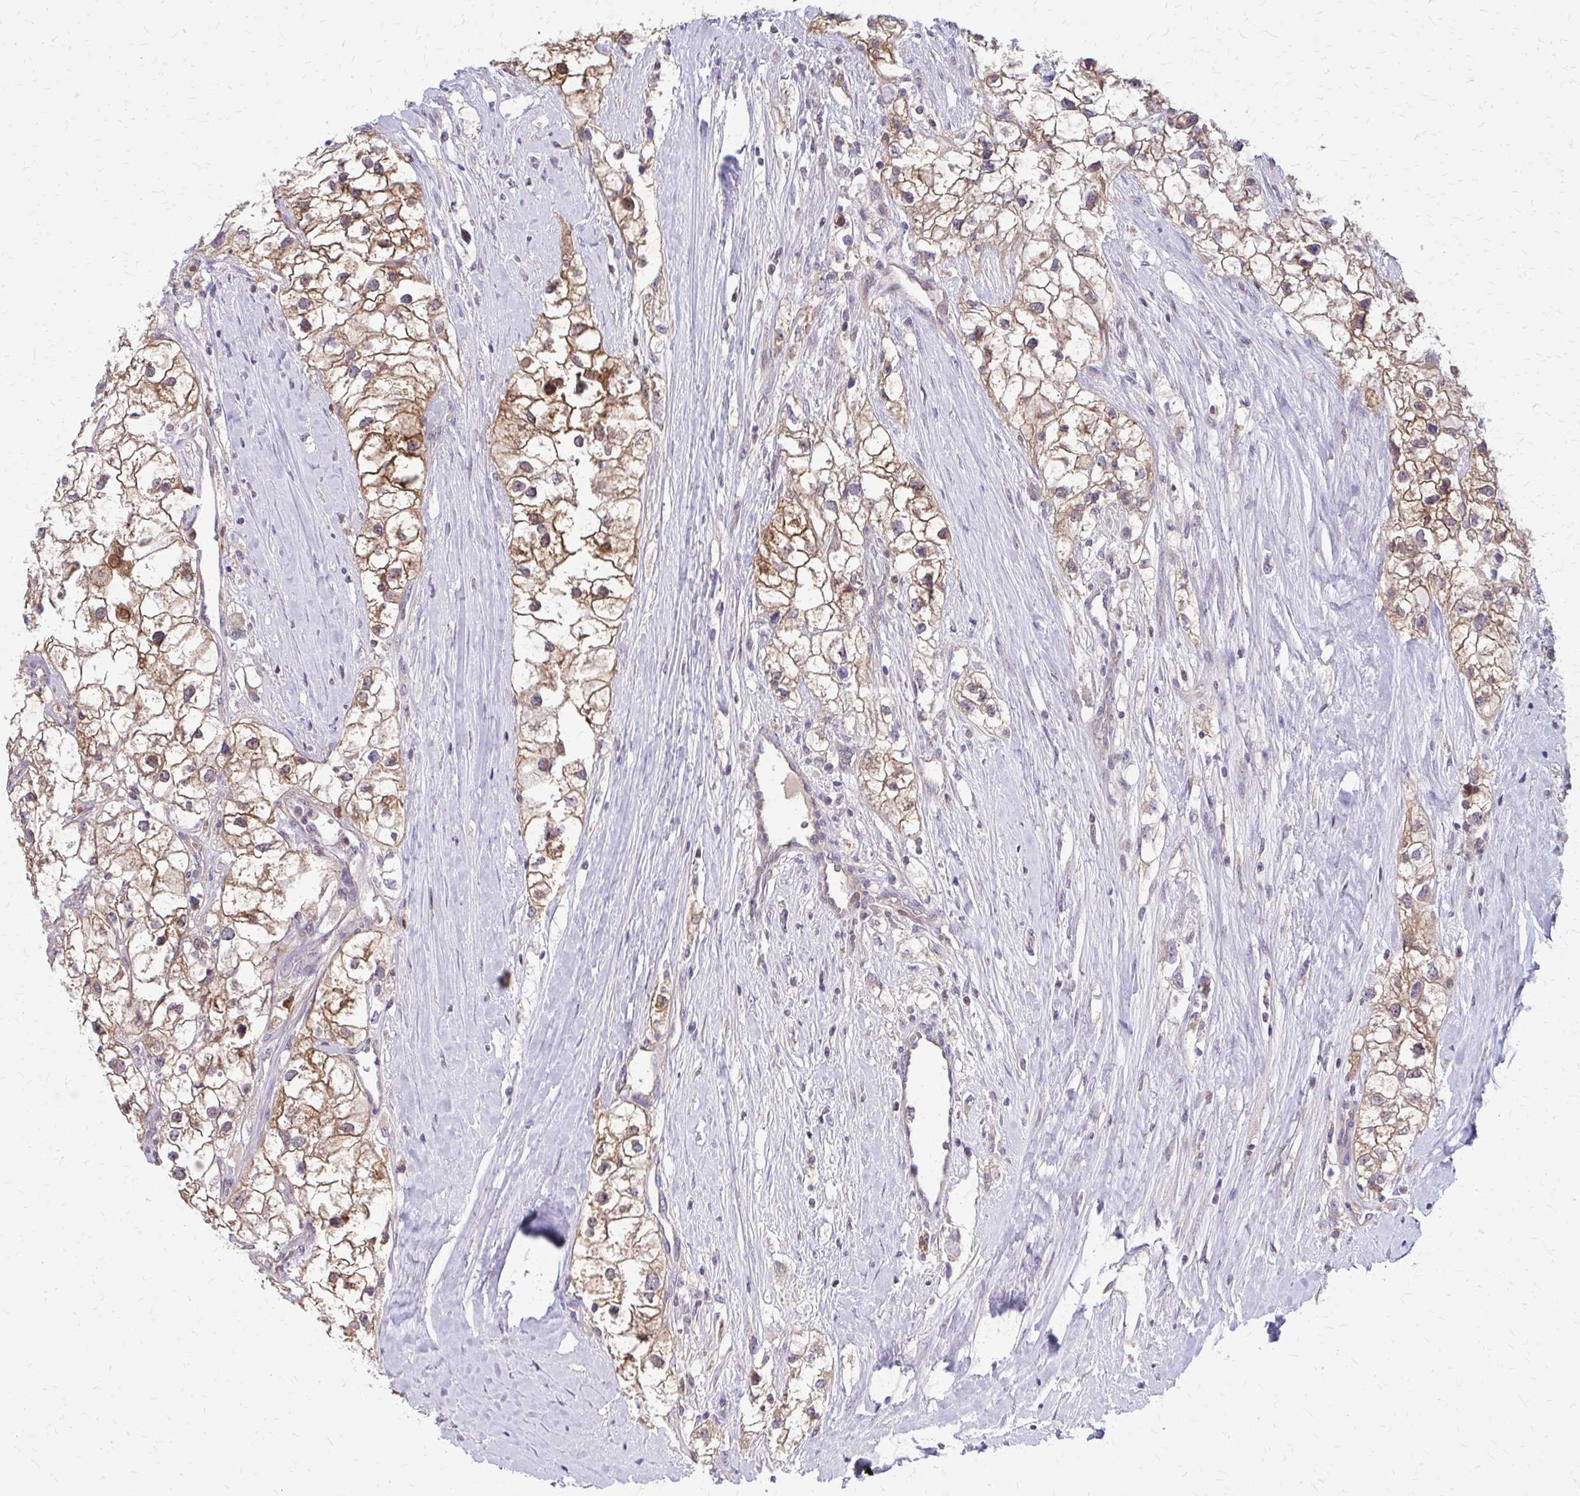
{"staining": {"intensity": "moderate", "quantity": "25%-75%", "location": "cytoplasmic/membranous"}, "tissue": "renal cancer", "cell_type": "Tumor cells", "image_type": "cancer", "snomed": [{"axis": "morphology", "description": "Adenocarcinoma, NOS"}, {"axis": "topography", "description": "Kidney"}], "caption": "Protein expression analysis of renal cancer (adenocarcinoma) demonstrates moderate cytoplasmic/membranous positivity in about 25%-75% of tumor cells.", "gene": "DBI", "patient": {"sex": "male", "age": 59}}